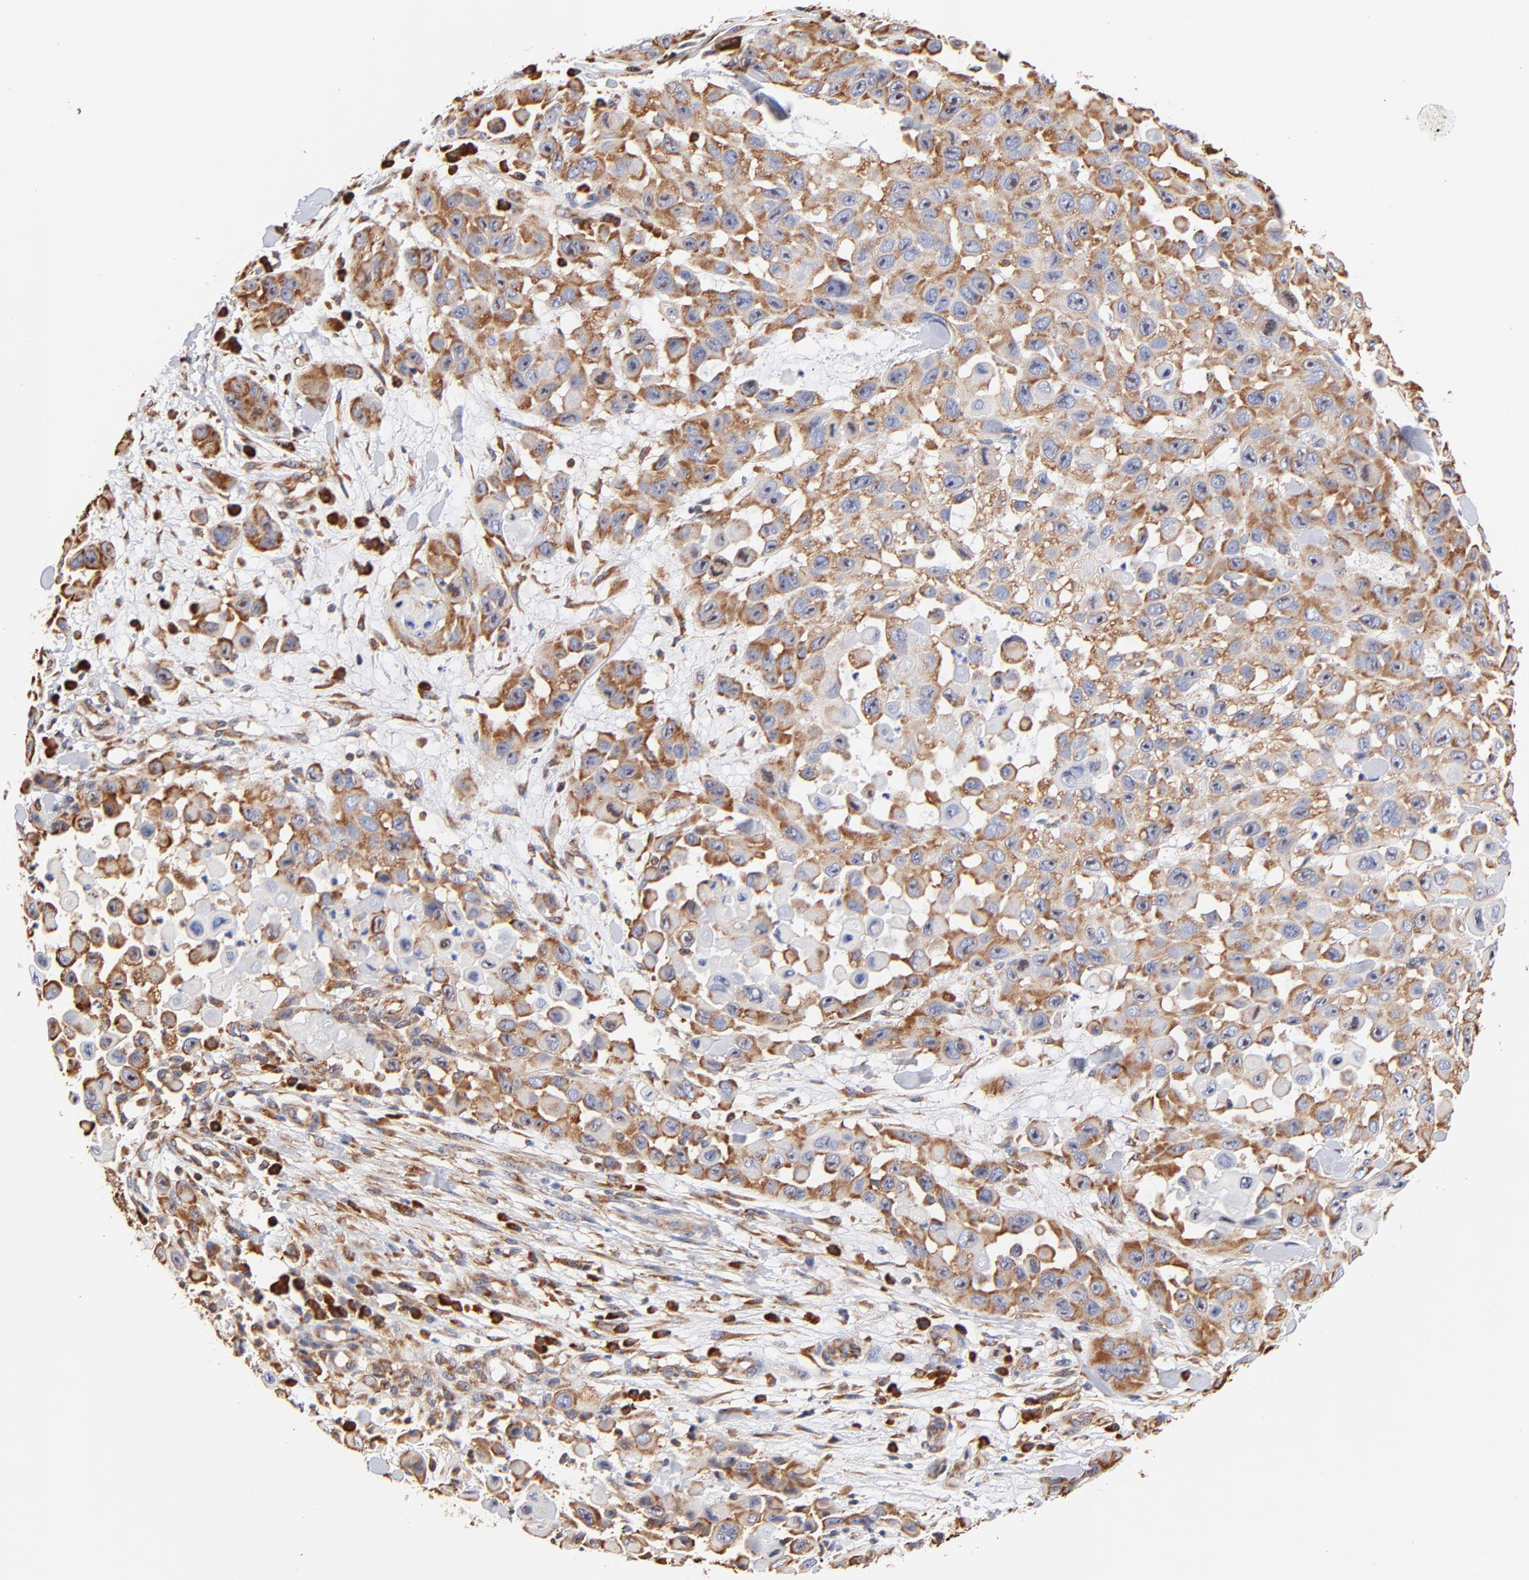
{"staining": {"intensity": "strong", "quantity": ">75%", "location": "cytoplasmic/membranous"}, "tissue": "skin cancer", "cell_type": "Tumor cells", "image_type": "cancer", "snomed": [{"axis": "morphology", "description": "Squamous cell carcinoma, NOS"}, {"axis": "topography", "description": "Skin"}], "caption": "Skin cancer (squamous cell carcinoma) was stained to show a protein in brown. There is high levels of strong cytoplasmic/membranous positivity in about >75% of tumor cells.", "gene": "RPL27", "patient": {"sex": "male", "age": 81}}